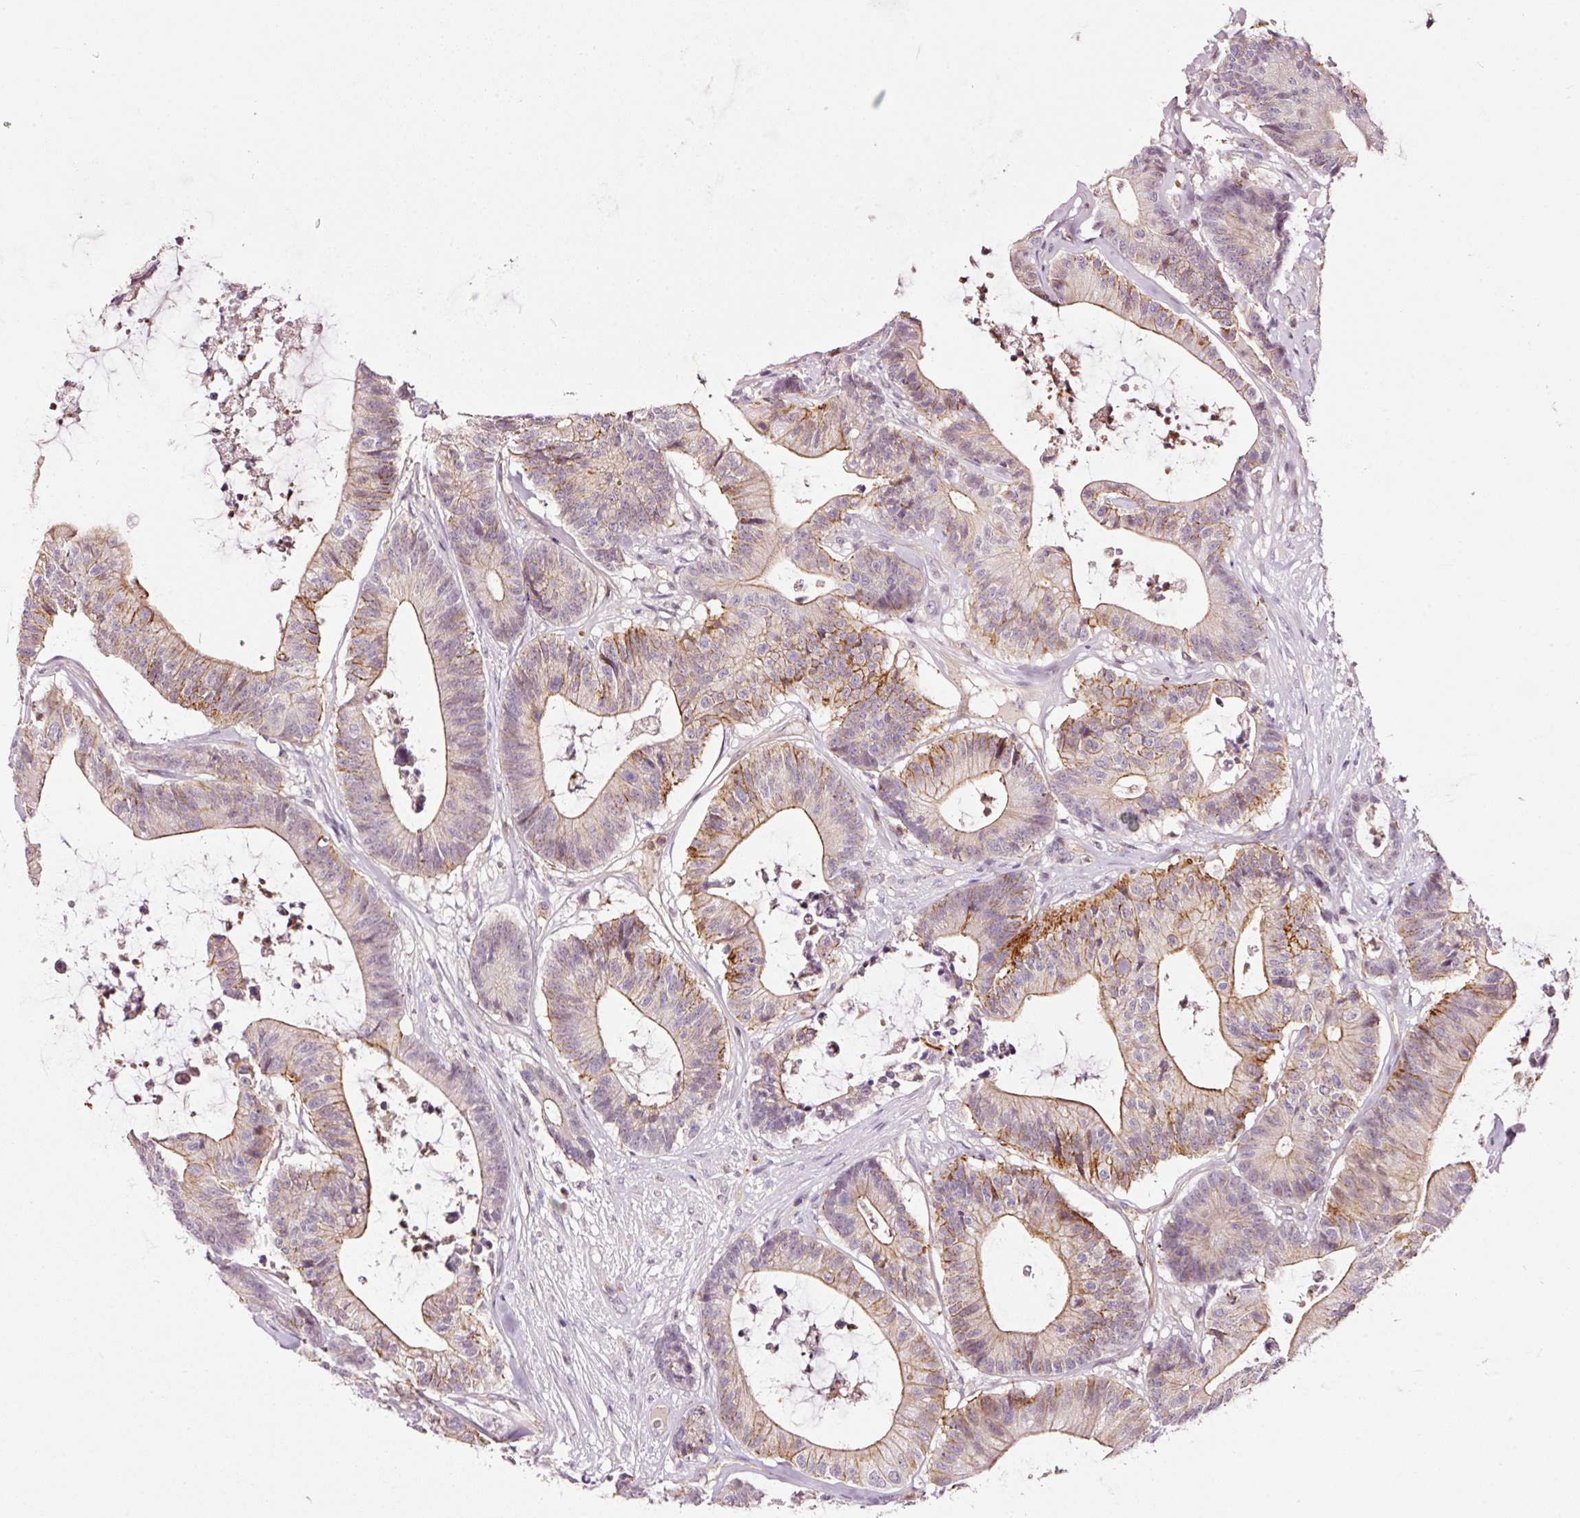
{"staining": {"intensity": "moderate", "quantity": "25%-75%", "location": "cytoplasmic/membranous"}, "tissue": "colorectal cancer", "cell_type": "Tumor cells", "image_type": "cancer", "snomed": [{"axis": "morphology", "description": "Adenocarcinoma, NOS"}, {"axis": "topography", "description": "Colon"}], "caption": "The micrograph exhibits a brown stain indicating the presence of a protein in the cytoplasmic/membranous of tumor cells in colorectal adenocarcinoma.", "gene": "ABCB4", "patient": {"sex": "female", "age": 84}}